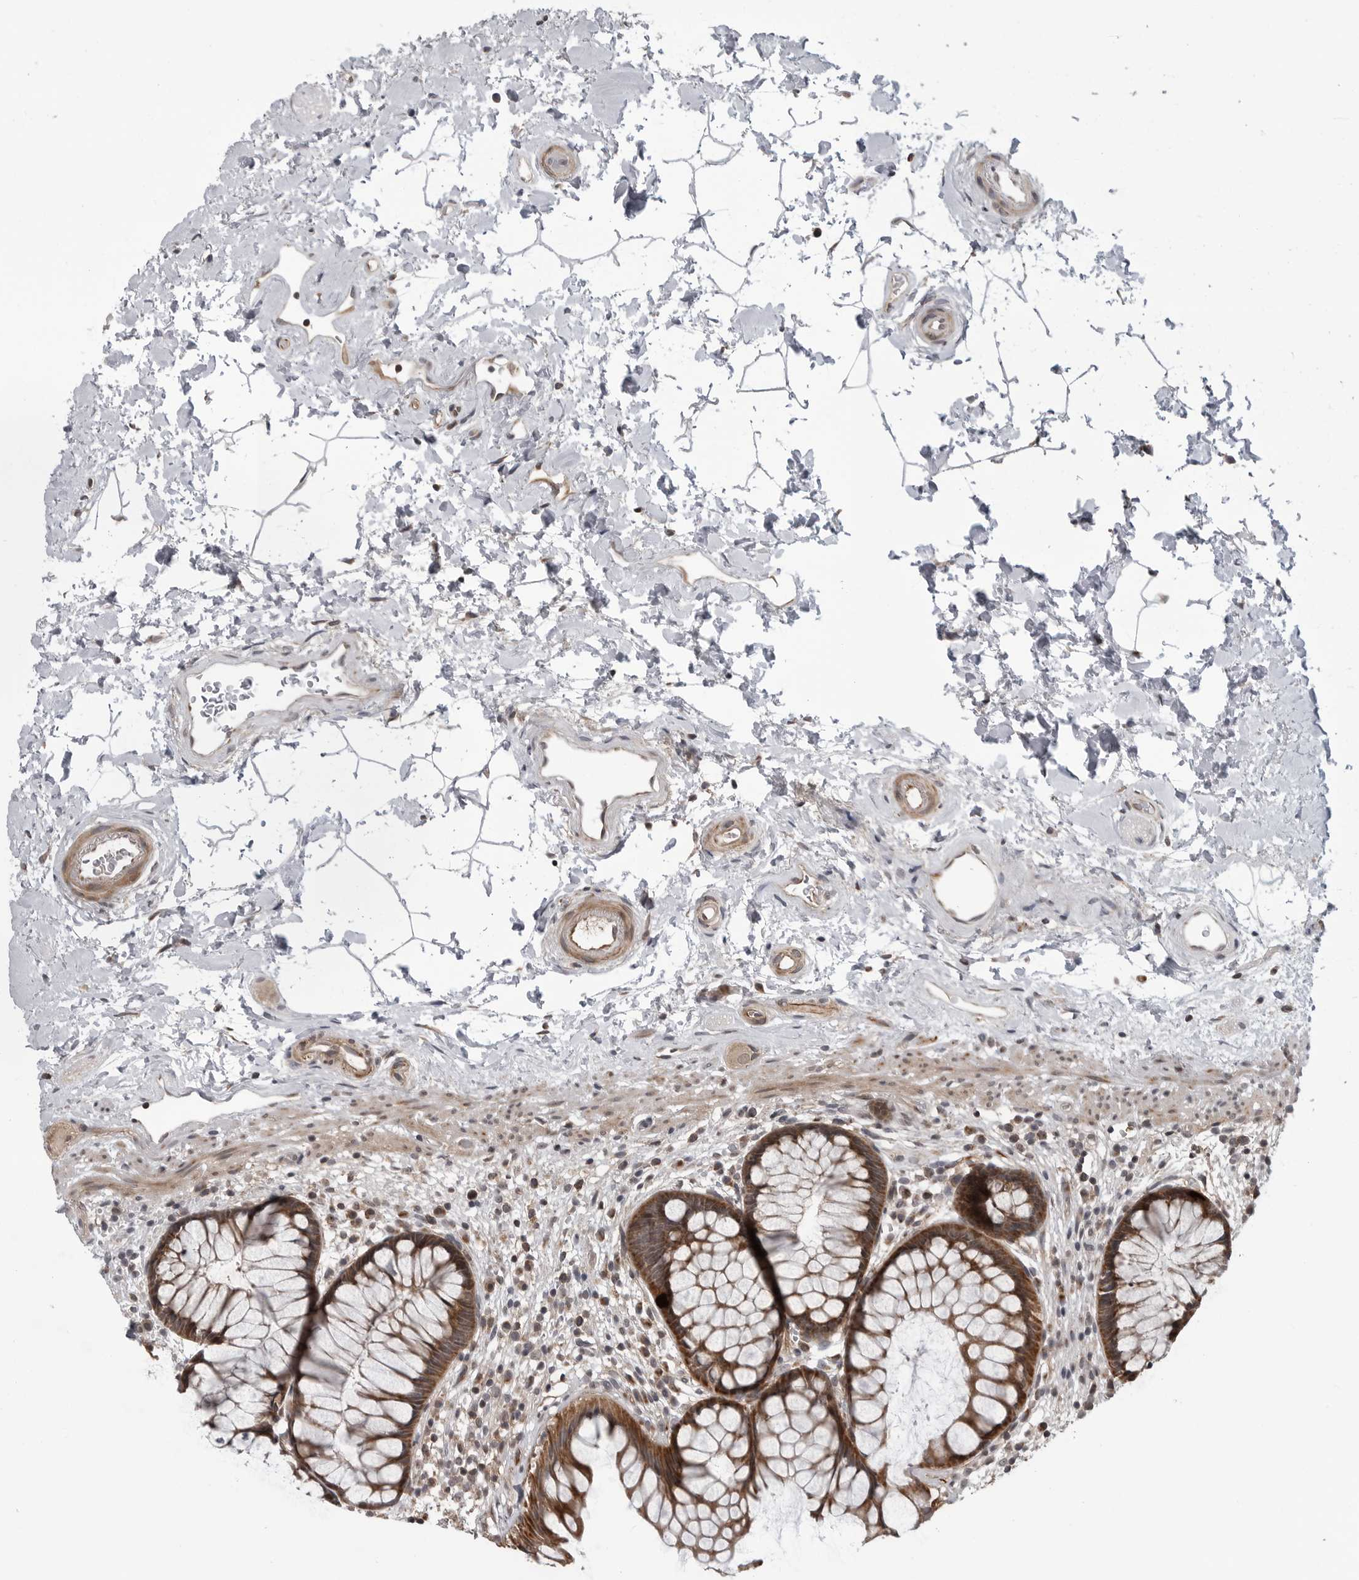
{"staining": {"intensity": "strong", "quantity": ">75%", "location": "cytoplasmic/membranous"}, "tissue": "rectum", "cell_type": "Glandular cells", "image_type": "normal", "snomed": [{"axis": "morphology", "description": "Normal tissue, NOS"}, {"axis": "topography", "description": "Rectum"}], "caption": "Approximately >75% of glandular cells in unremarkable human rectum show strong cytoplasmic/membranous protein staining as visualized by brown immunohistochemical staining.", "gene": "FAAP100", "patient": {"sex": "male", "age": 51}}